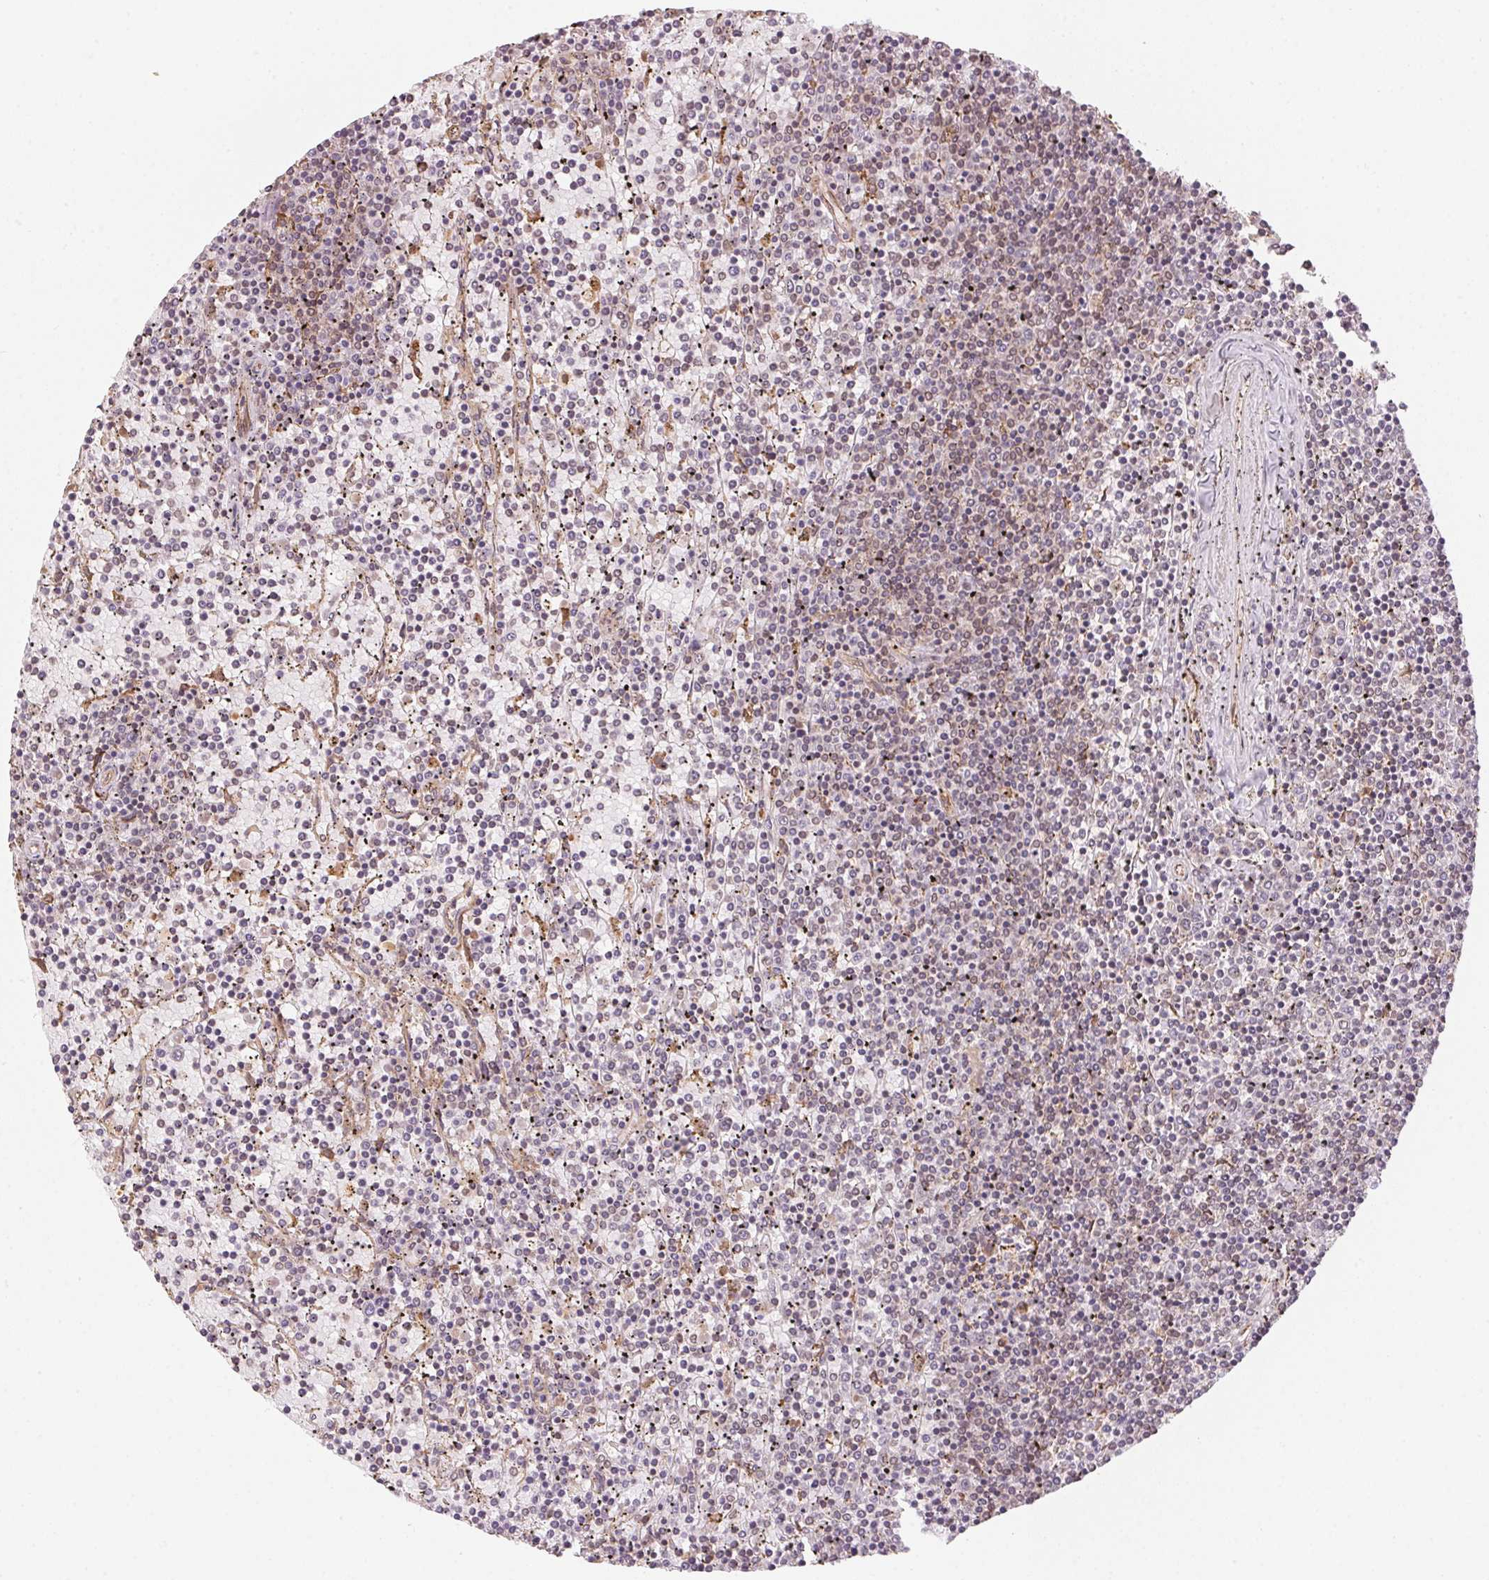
{"staining": {"intensity": "negative", "quantity": "none", "location": "none"}, "tissue": "lymphoma", "cell_type": "Tumor cells", "image_type": "cancer", "snomed": [{"axis": "morphology", "description": "Malignant lymphoma, non-Hodgkin's type, Low grade"}, {"axis": "topography", "description": "Spleen"}], "caption": "Malignant lymphoma, non-Hodgkin's type (low-grade) was stained to show a protein in brown. There is no significant expression in tumor cells.", "gene": "STRN4", "patient": {"sex": "female", "age": 77}}